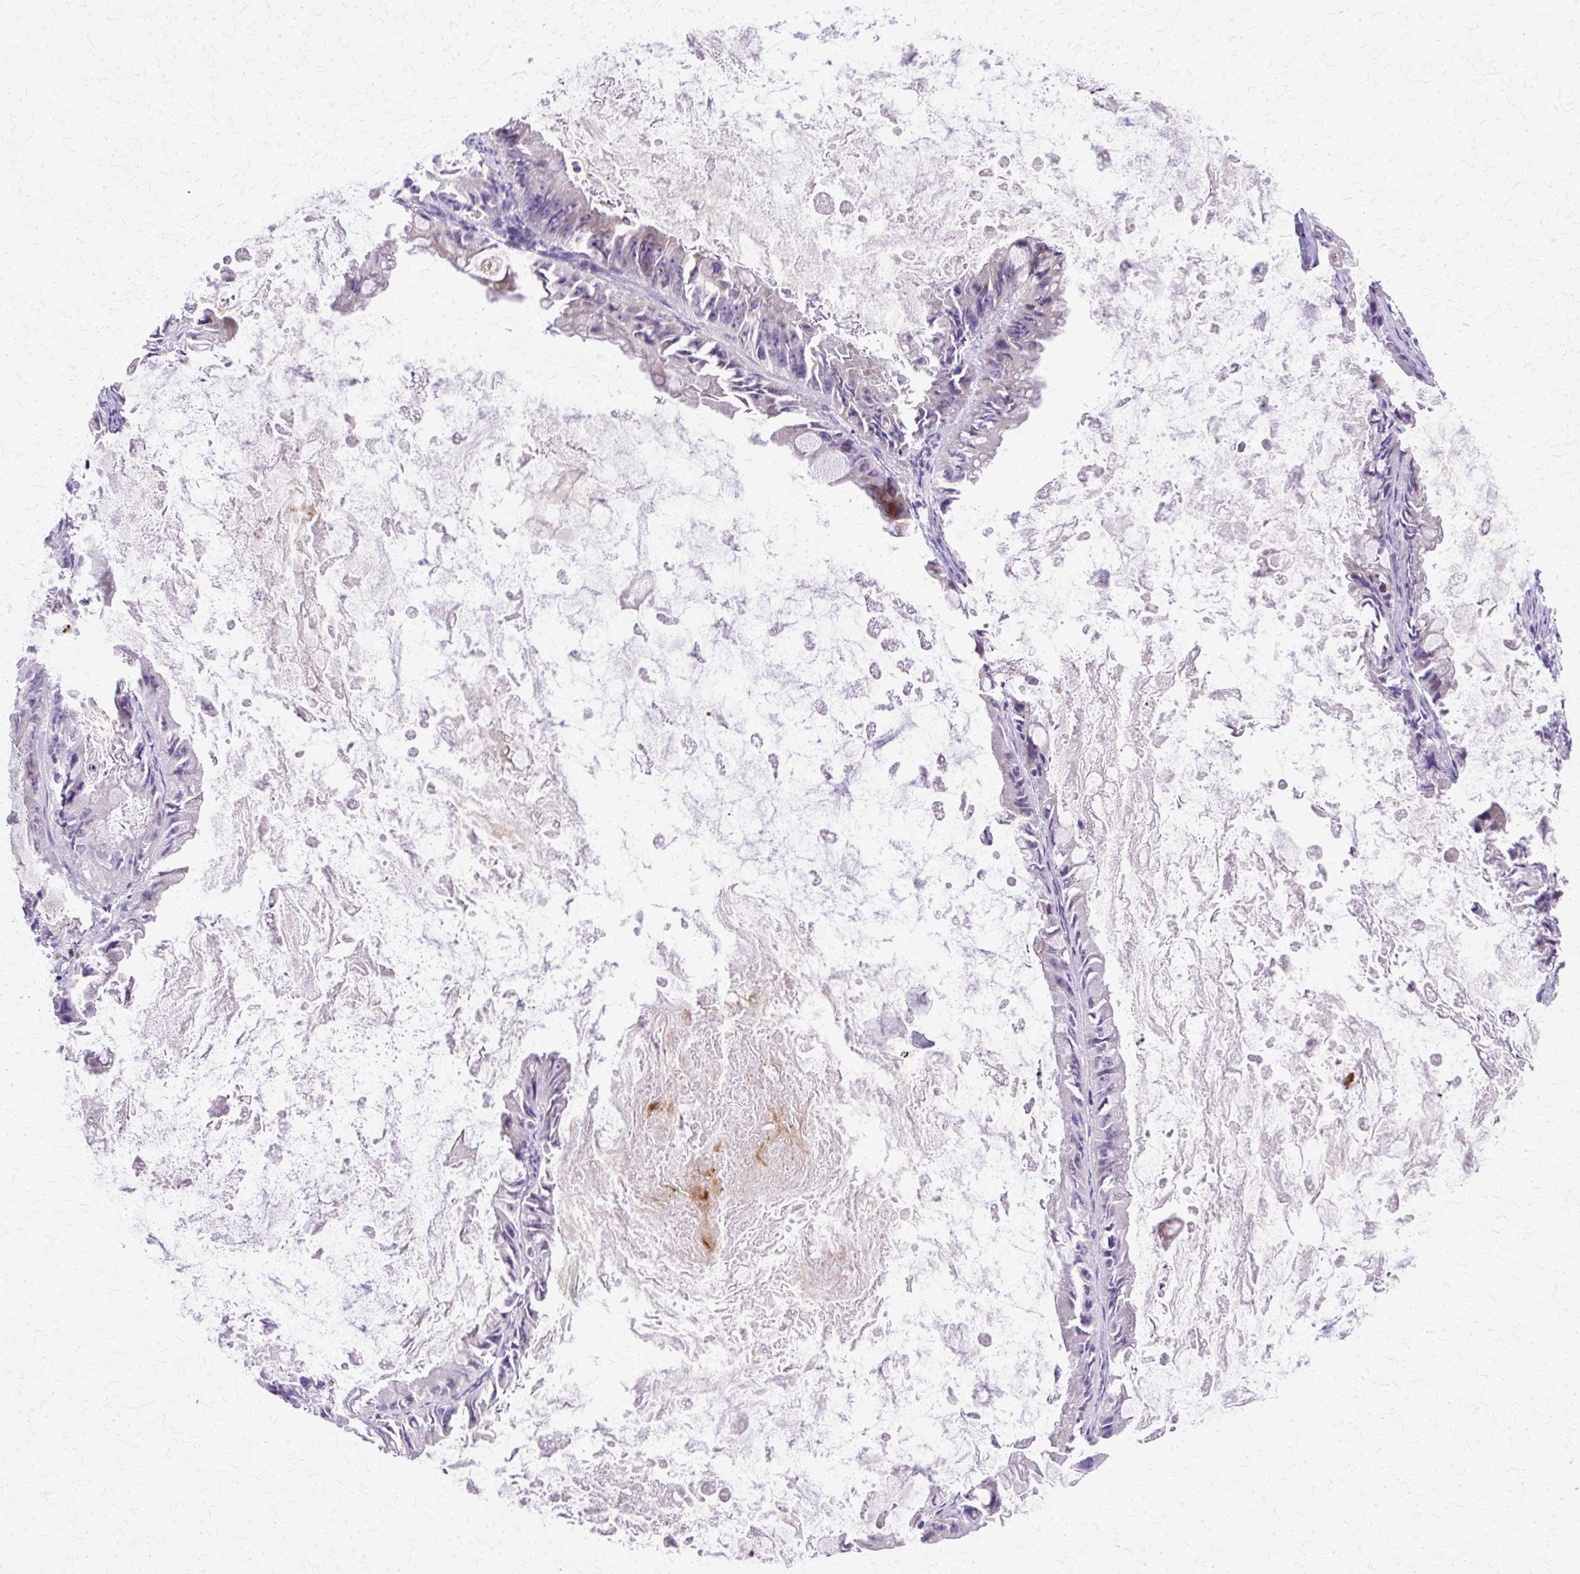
{"staining": {"intensity": "negative", "quantity": "none", "location": "none"}, "tissue": "ovarian cancer", "cell_type": "Tumor cells", "image_type": "cancer", "snomed": [{"axis": "morphology", "description": "Cystadenocarcinoma, mucinous, NOS"}, {"axis": "topography", "description": "Ovary"}], "caption": "Image shows no significant protein staining in tumor cells of ovarian cancer (mucinous cystadenocarcinoma).", "gene": "TBC1D3G", "patient": {"sex": "female", "age": 61}}